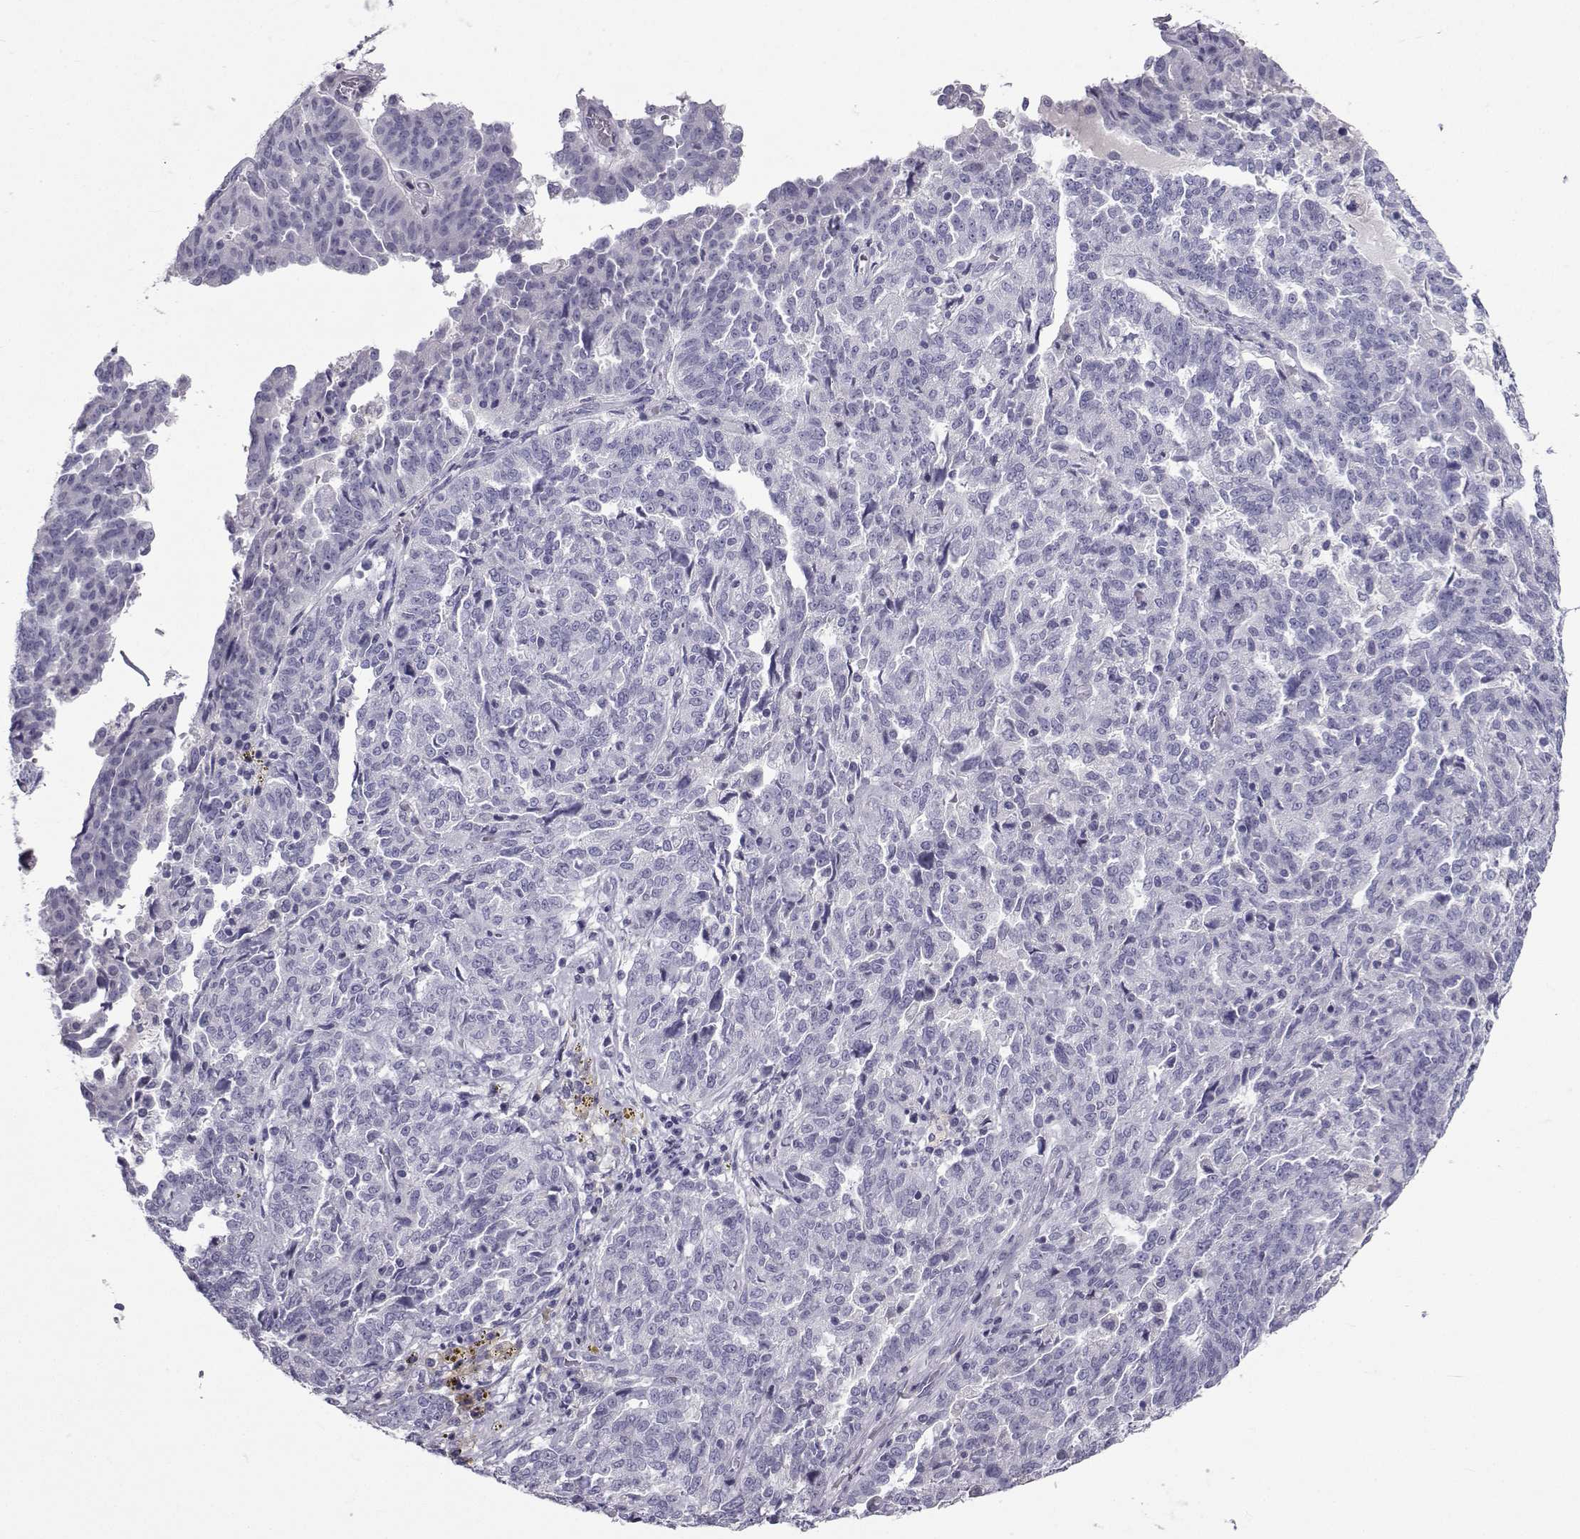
{"staining": {"intensity": "negative", "quantity": "none", "location": "none"}, "tissue": "ovarian cancer", "cell_type": "Tumor cells", "image_type": "cancer", "snomed": [{"axis": "morphology", "description": "Cystadenocarcinoma, serous, NOS"}, {"axis": "topography", "description": "Ovary"}], "caption": "High magnification brightfield microscopy of serous cystadenocarcinoma (ovarian) stained with DAB (3,3'-diaminobenzidine) (brown) and counterstained with hematoxylin (blue): tumor cells show no significant positivity. (DAB (3,3'-diaminobenzidine) immunohistochemistry (IHC), high magnification).", "gene": "PCSK1N", "patient": {"sex": "female", "age": 67}}